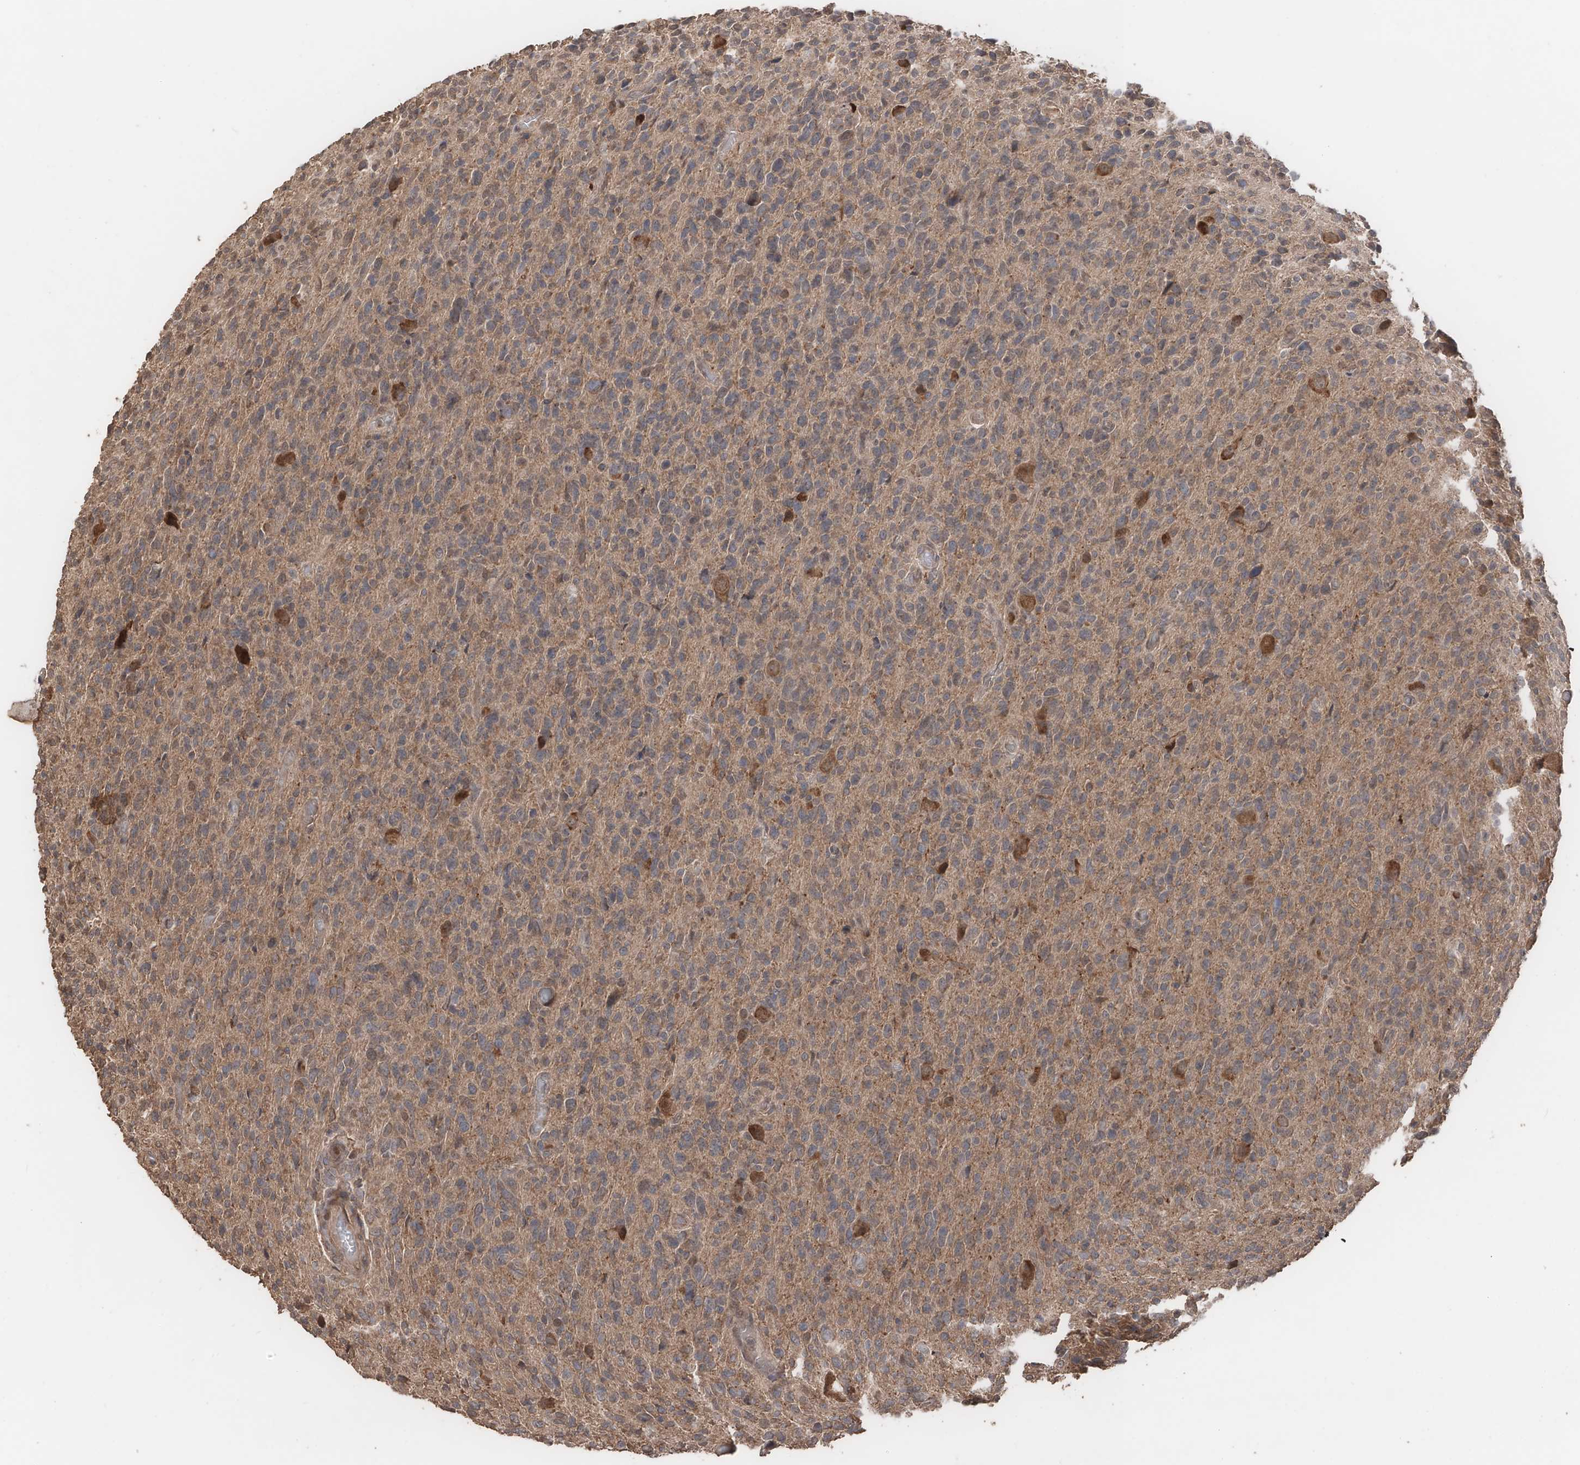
{"staining": {"intensity": "weak", "quantity": "25%-75%", "location": "cytoplasmic/membranous"}, "tissue": "glioma", "cell_type": "Tumor cells", "image_type": "cancer", "snomed": [{"axis": "morphology", "description": "Glioma, malignant, High grade"}, {"axis": "topography", "description": "Brain"}], "caption": "There is low levels of weak cytoplasmic/membranous positivity in tumor cells of malignant glioma (high-grade), as demonstrated by immunohistochemical staining (brown color).", "gene": "FAM135A", "patient": {"sex": "female", "age": 57}}